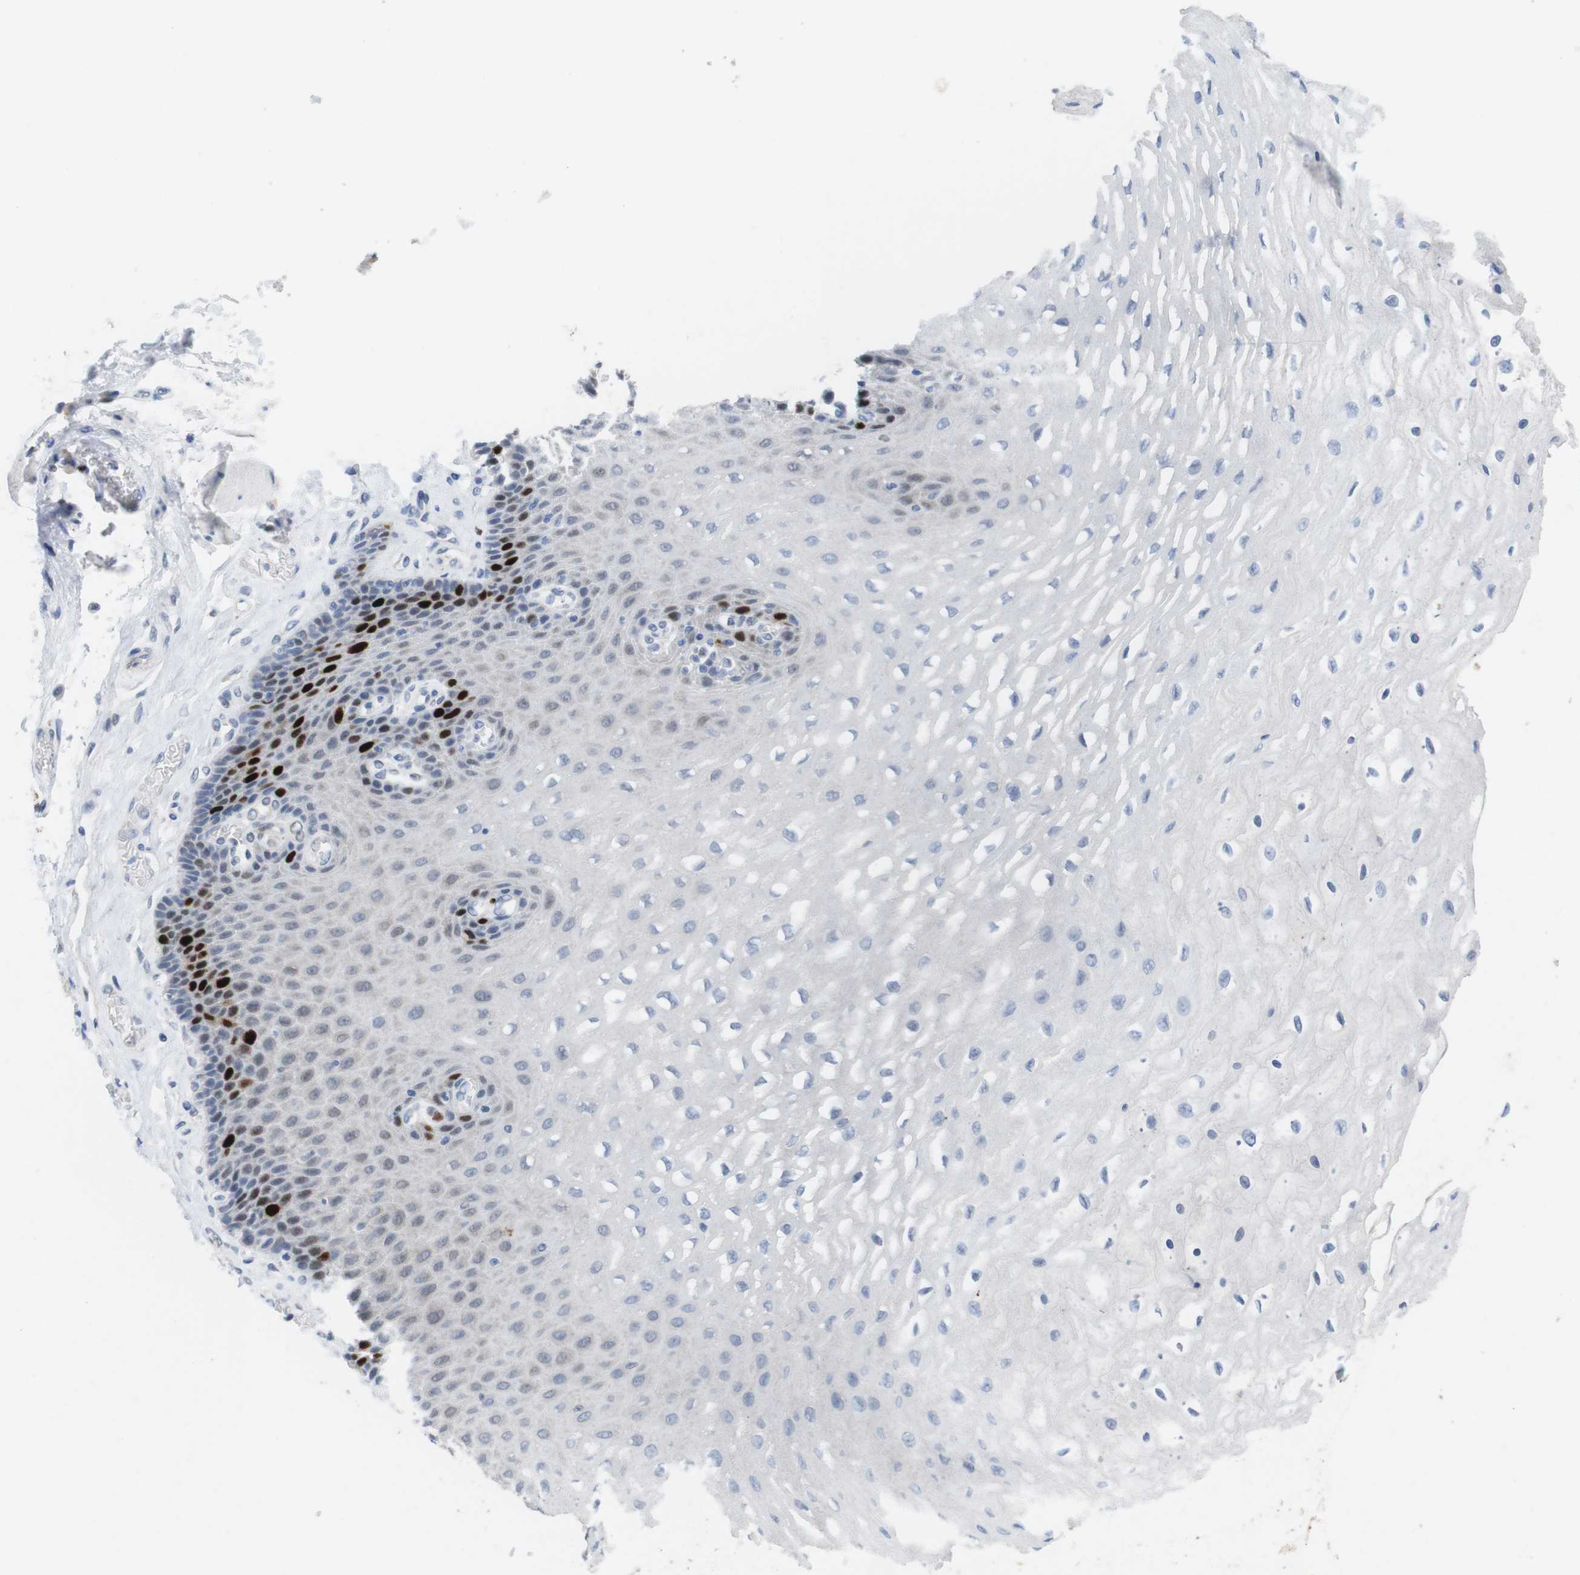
{"staining": {"intensity": "strong", "quantity": "<25%", "location": "nuclear"}, "tissue": "esophagus", "cell_type": "Squamous epithelial cells", "image_type": "normal", "snomed": [{"axis": "morphology", "description": "Normal tissue, NOS"}, {"axis": "topography", "description": "Esophagus"}], "caption": "Immunohistochemical staining of unremarkable human esophagus shows <25% levels of strong nuclear protein positivity in approximately <25% of squamous epithelial cells. (DAB = brown stain, brightfield microscopy at high magnification).", "gene": "KPNA2", "patient": {"sex": "female", "age": 72}}